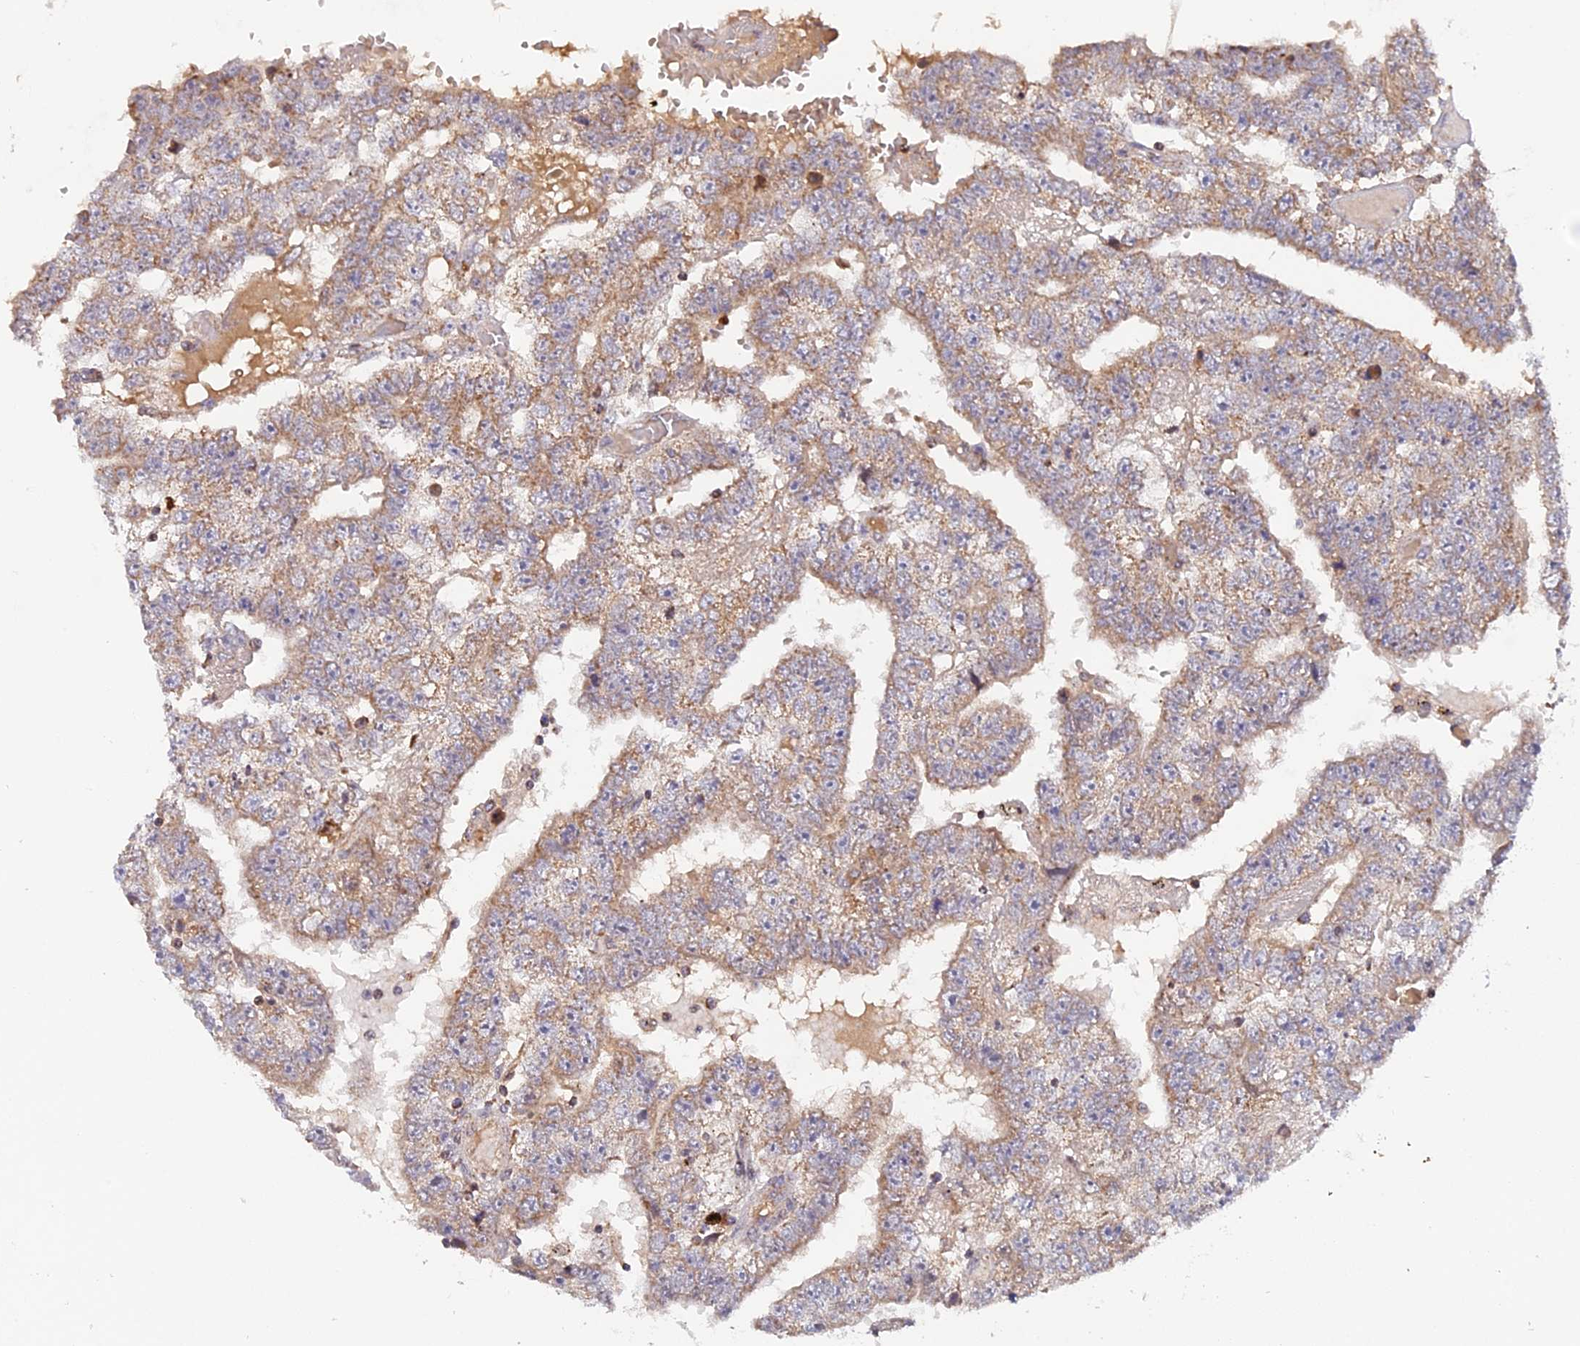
{"staining": {"intensity": "weak", "quantity": ">75%", "location": "cytoplasmic/membranous"}, "tissue": "testis cancer", "cell_type": "Tumor cells", "image_type": "cancer", "snomed": [{"axis": "morphology", "description": "Carcinoma, Embryonal, NOS"}, {"axis": "topography", "description": "Testis"}], "caption": "Weak cytoplasmic/membranous protein expression is identified in about >75% of tumor cells in embryonal carcinoma (testis). The protein is shown in brown color, while the nuclei are stained blue.", "gene": "MPV17L", "patient": {"sex": "male", "age": 25}}